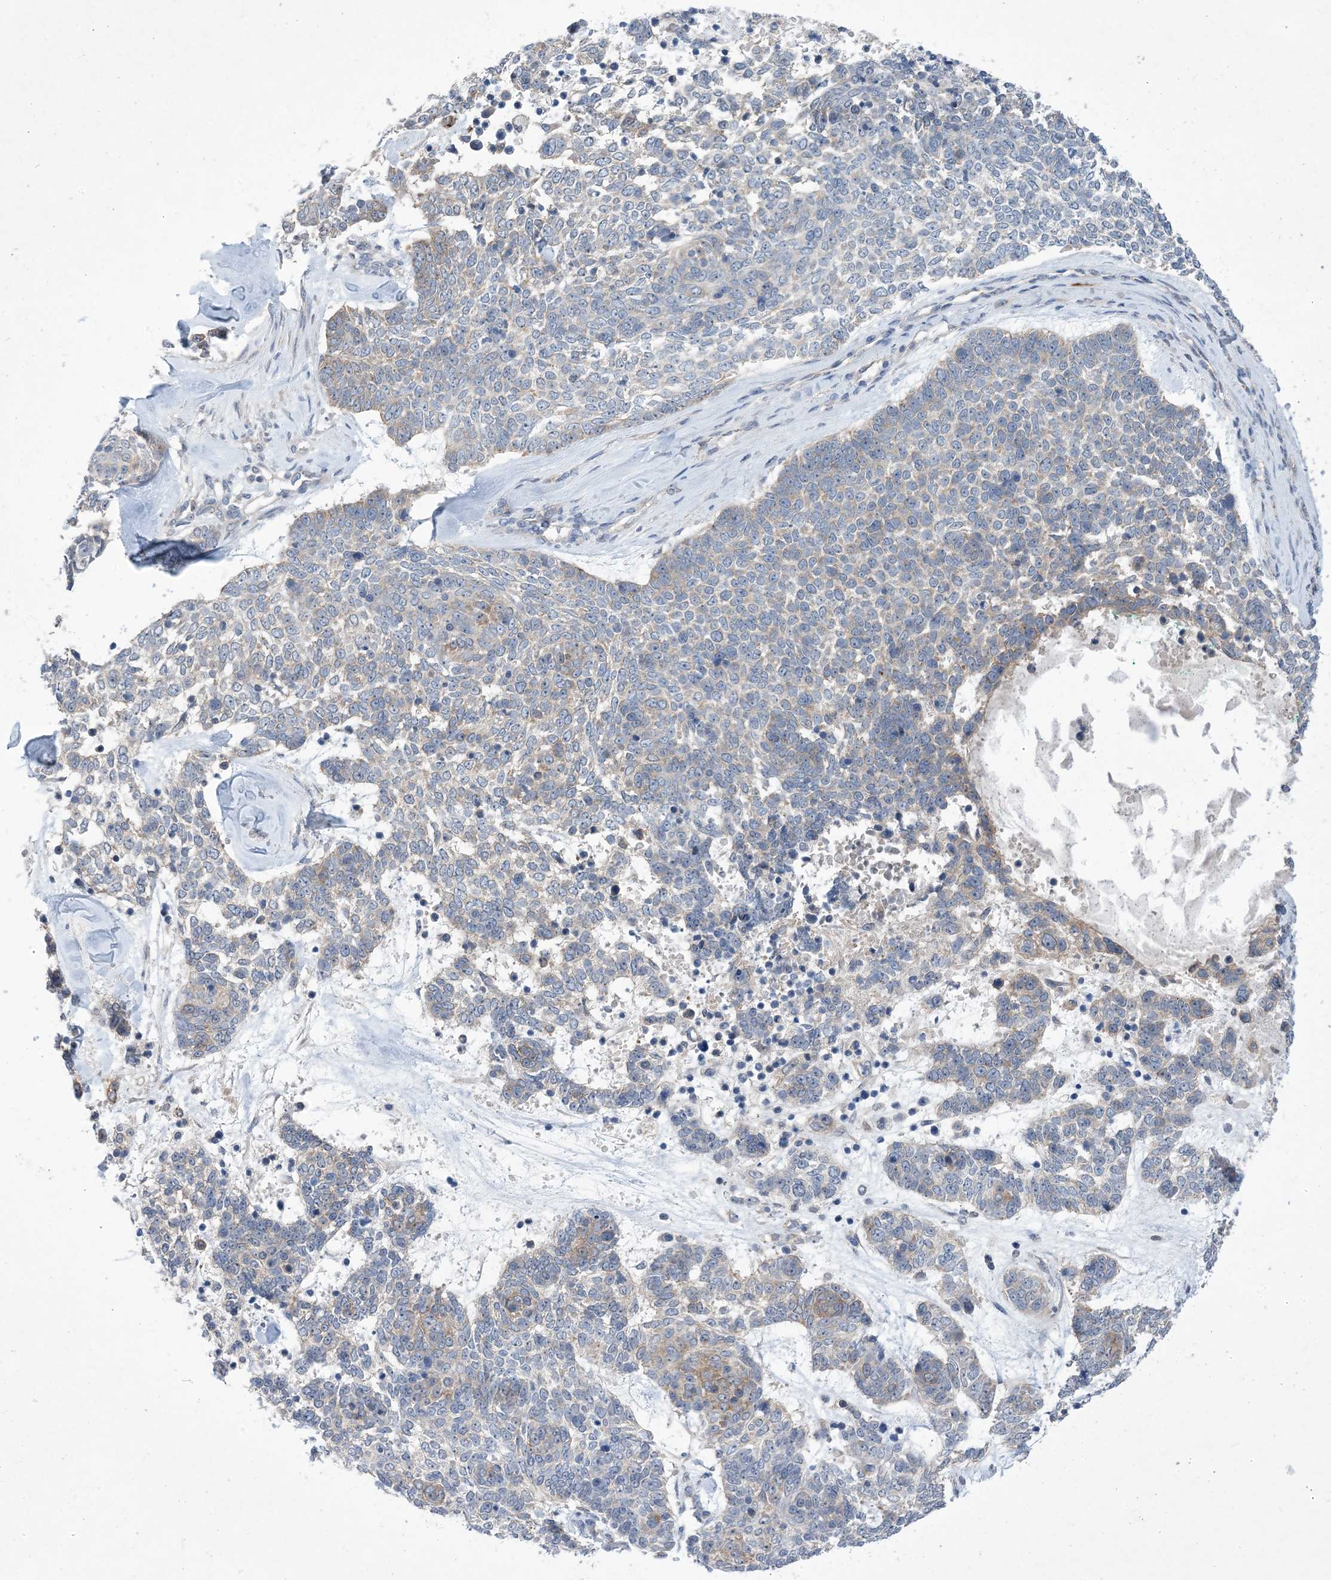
{"staining": {"intensity": "negative", "quantity": "none", "location": "none"}, "tissue": "skin cancer", "cell_type": "Tumor cells", "image_type": "cancer", "snomed": [{"axis": "morphology", "description": "Basal cell carcinoma"}, {"axis": "topography", "description": "Skin"}], "caption": "The photomicrograph shows no significant expression in tumor cells of skin basal cell carcinoma.", "gene": "EHBP1", "patient": {"sex": "female", "age": 81}}